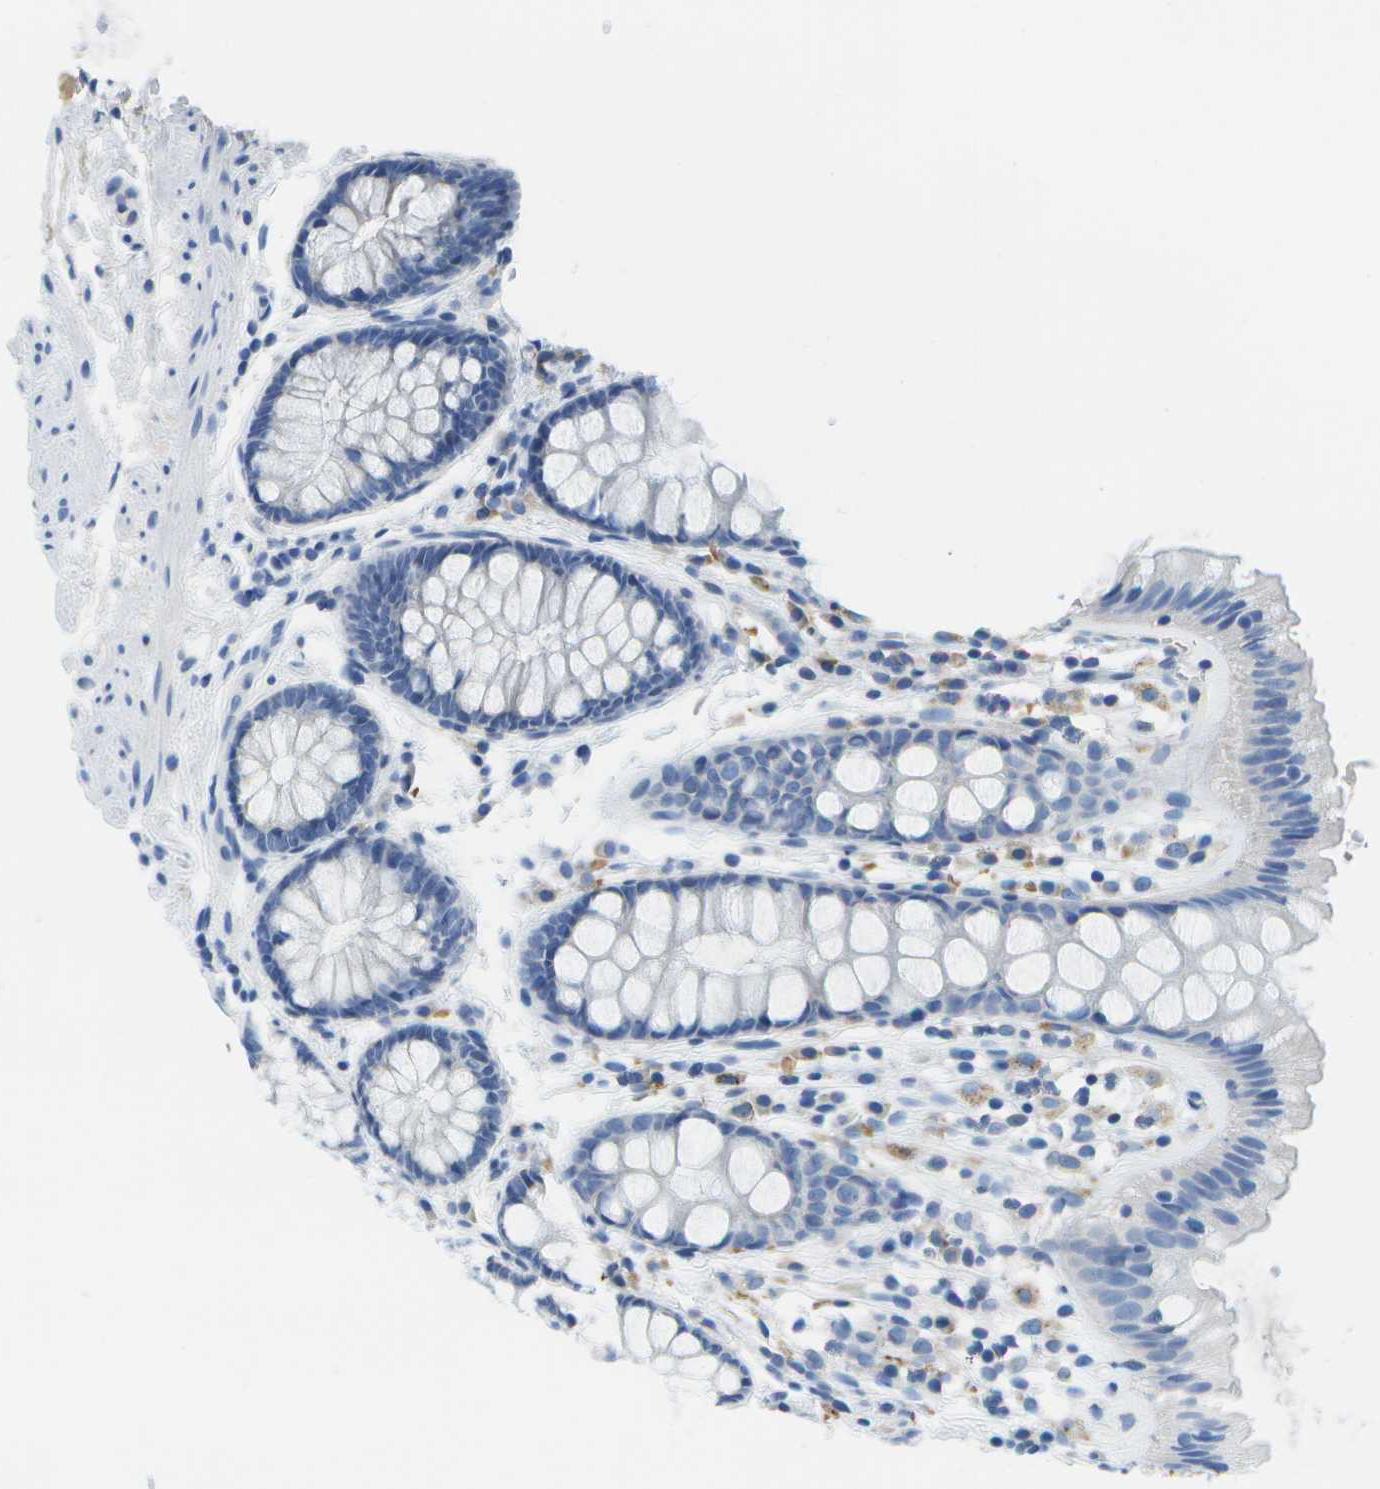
{"staining": {"intensity": "negative", "quantity": "none", "location": "none"}, "tissue": "colon", "cell_type": "Glandular cells", "image_type": "normal", "snomed": [{"axis": "morphology", "description": "Normal tissue, NOS"}, {"axis": "topography", "description": "Colon"}], "caption": "This is an immunohistochemistry photomicrograph of unremarkable human colon. There is no staining in glandular cells.", "gene": "MS4A1", "patient": {"sex": "female", "age": 56}}